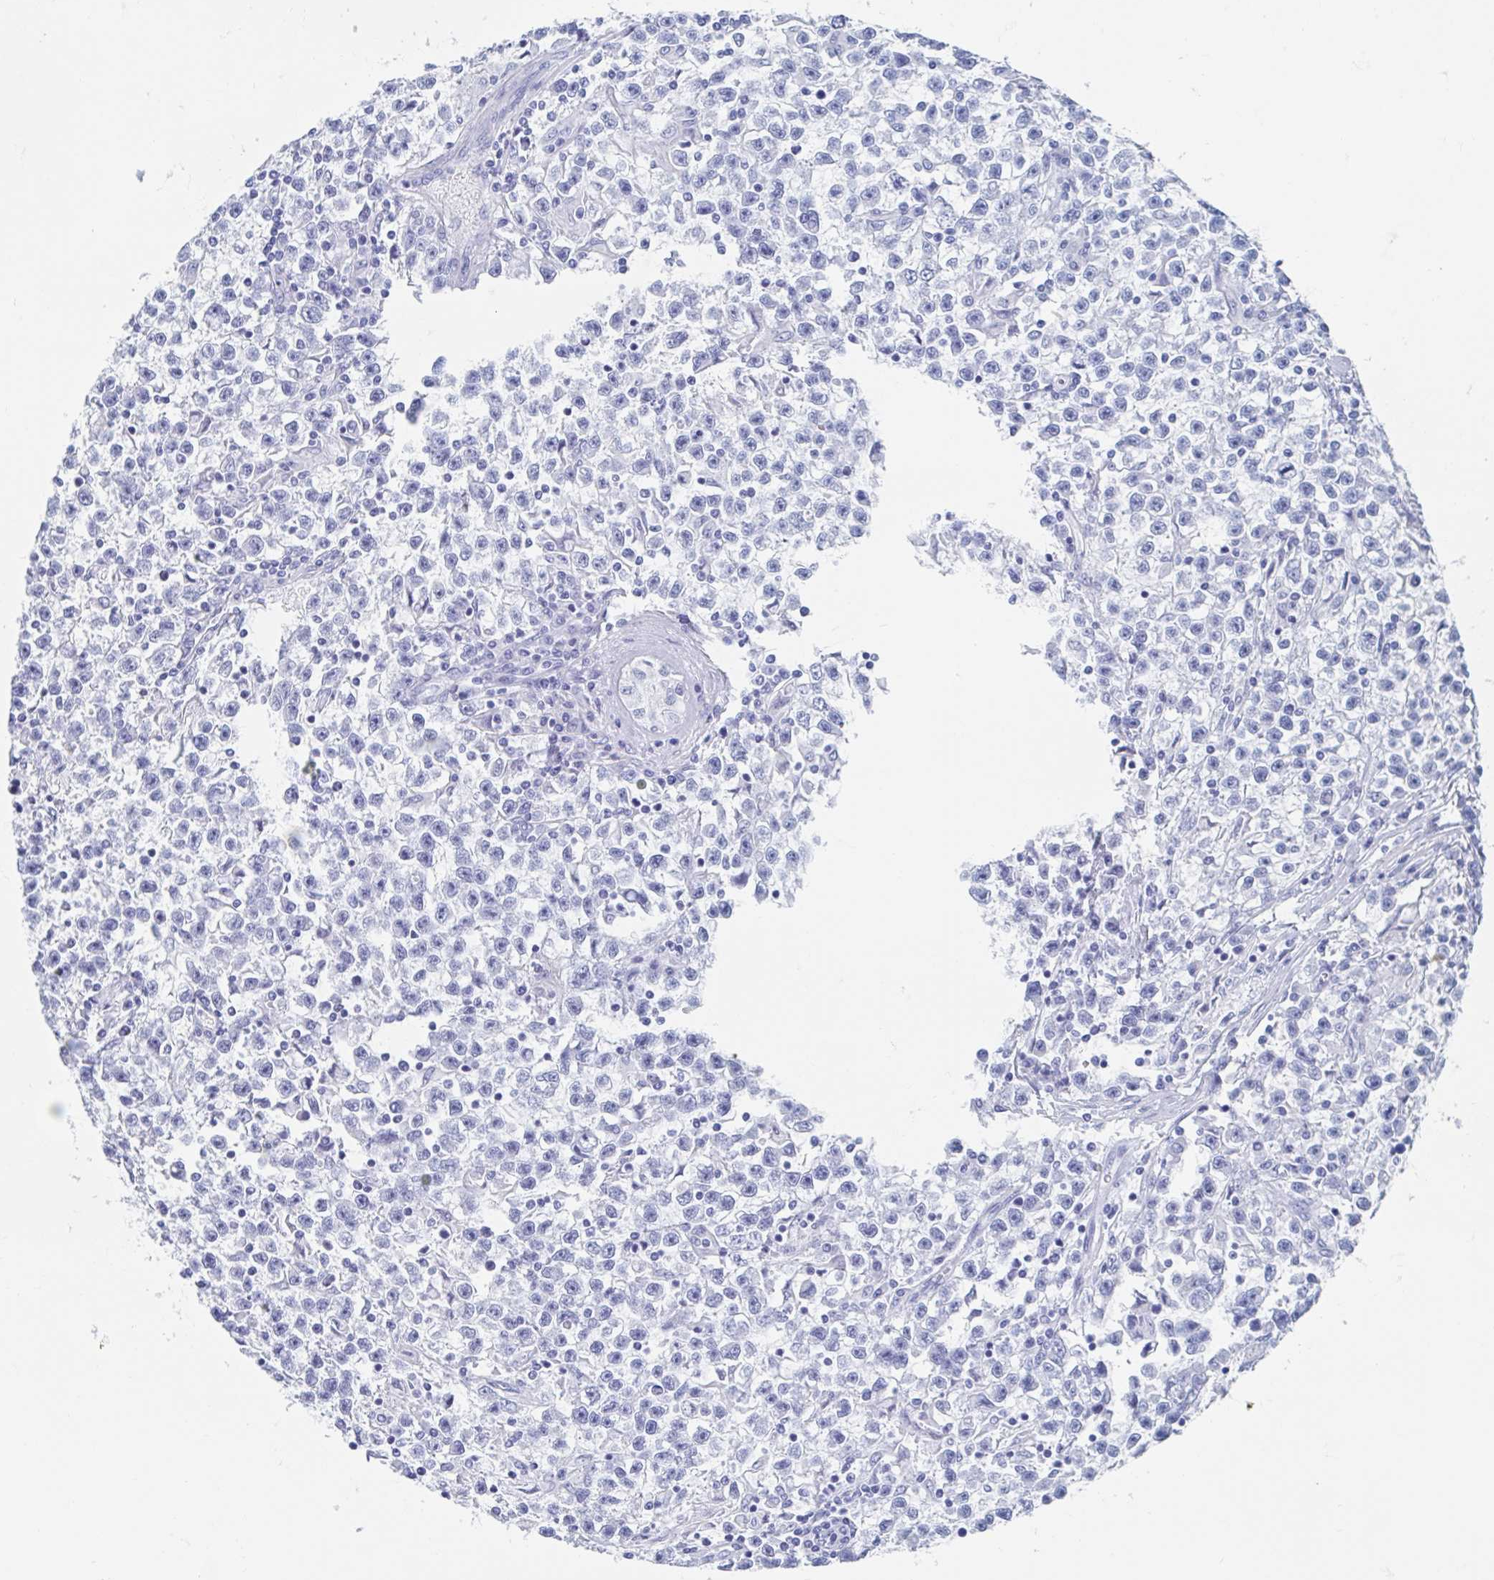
{"staining": {"intensity": "negative", "quantity": "none", "location": "none"}, "tissue": "testis cancer", "cell_type": "Tumor cells", "image_type": "cancer", "snomed": [{"axis": "morphology", "description": "Seminoma, NOS"}, {"axis": "topography", "description": "Testis"}], "caption": "Protein analysis of seminoma (testis) demonstrates no significant expression in tumor cells.", "gene": "C10orf53", "patient": {"sex": "male", "age": 31}}